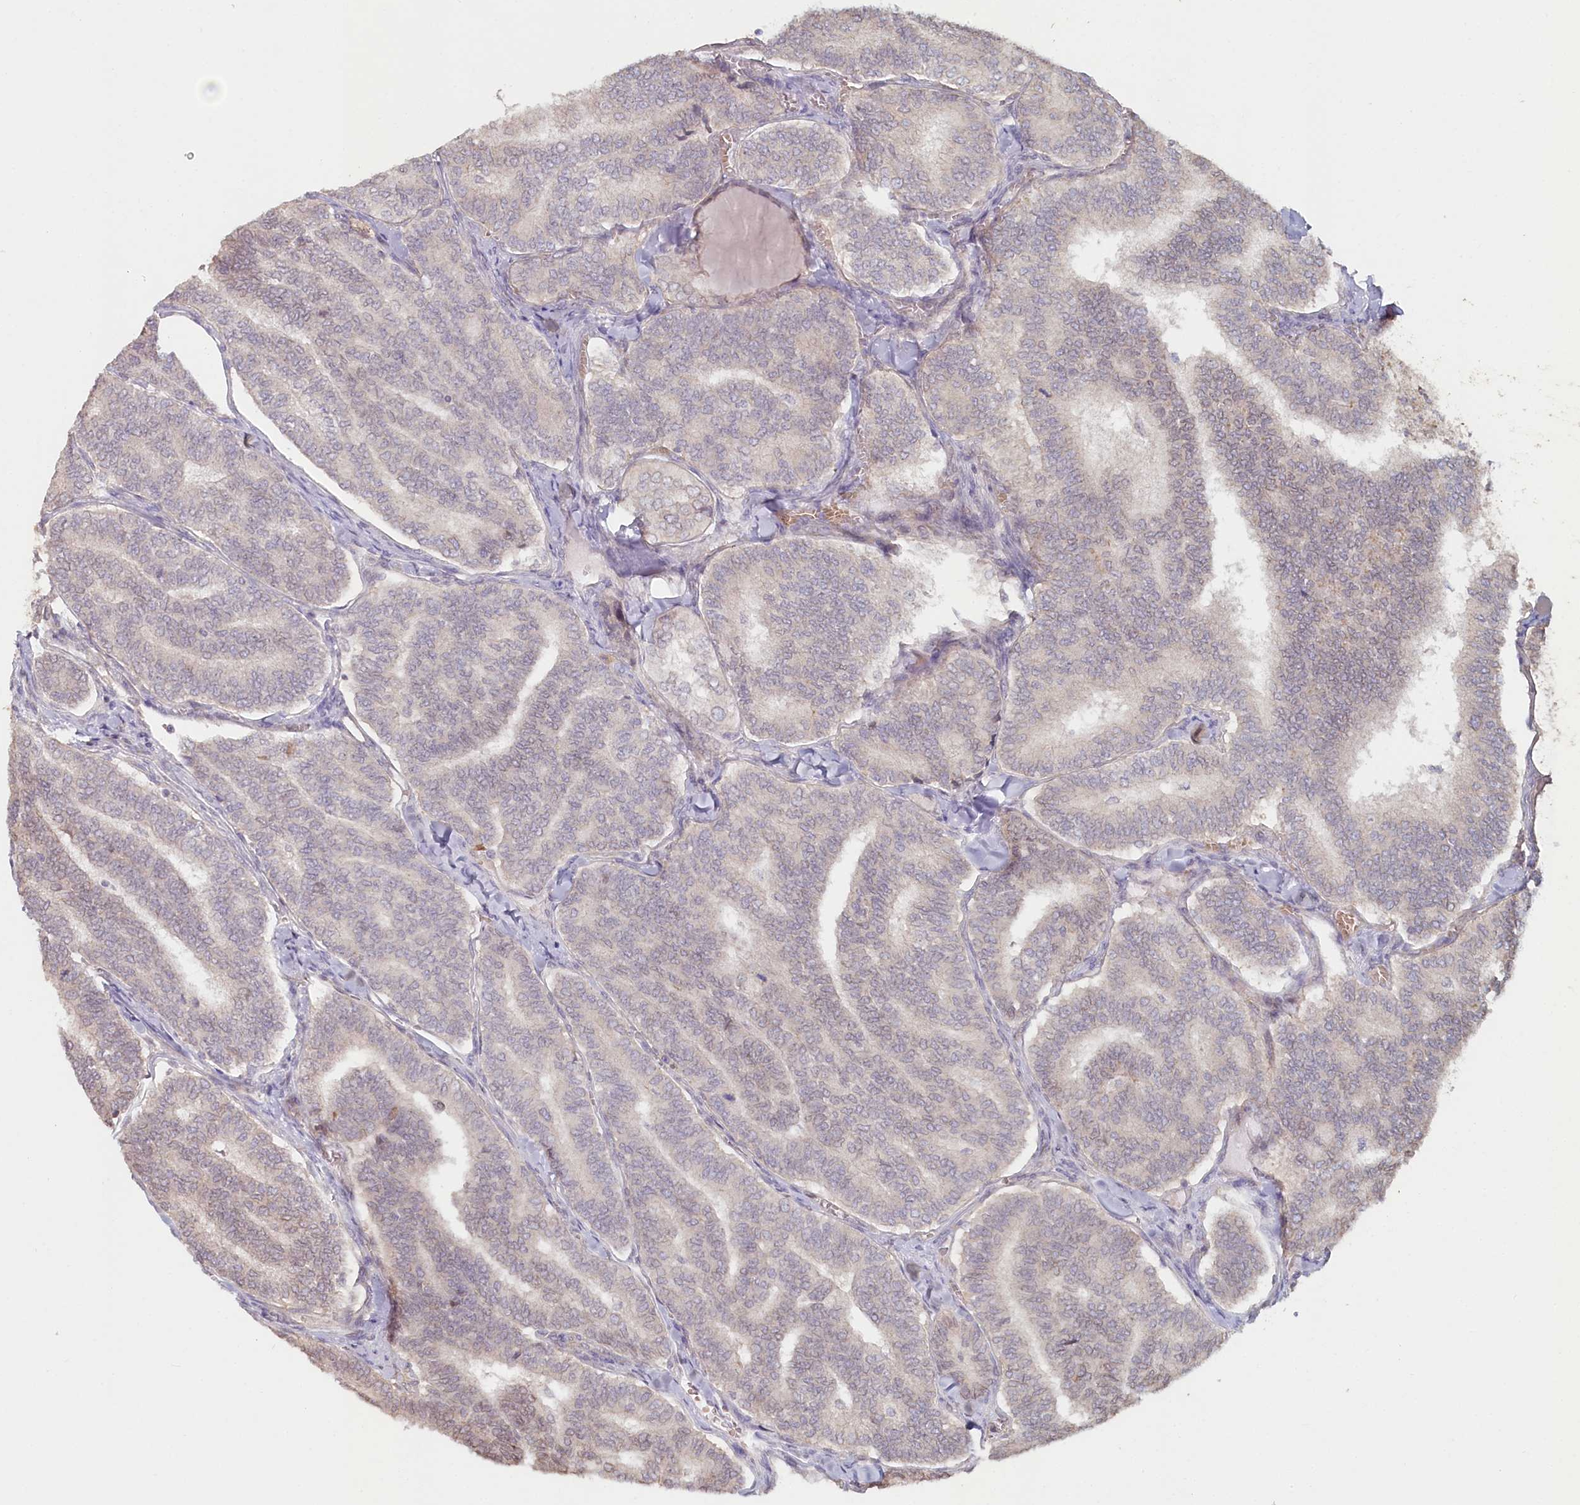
{"staining": {"intensity": "negative", "quantity": "none", "location": "none"}, "tissue": "thyroid cancer", "cell_type": "Tumor cells", "image_type": "cancer", "snomed": [{"axis": "morphology", "description": "Papillary adenocarcinoma, NOS"}, {"axis": "topography", "description": "Thyroid gland"}], "caption": "IHC image of neoplastic tissue: papillary adenocarcinoma (thyroid) stained with DAB (3,3'-diaminobenzidine) reveals no significant protein positivity in tumor cells. (Brightfield microscopy of DAB (3,3'-diaminobenzidine) immunohistochemistry at high magnification).", "gene": "TCHP", "patient": {"sex": "female", "age": 35}}